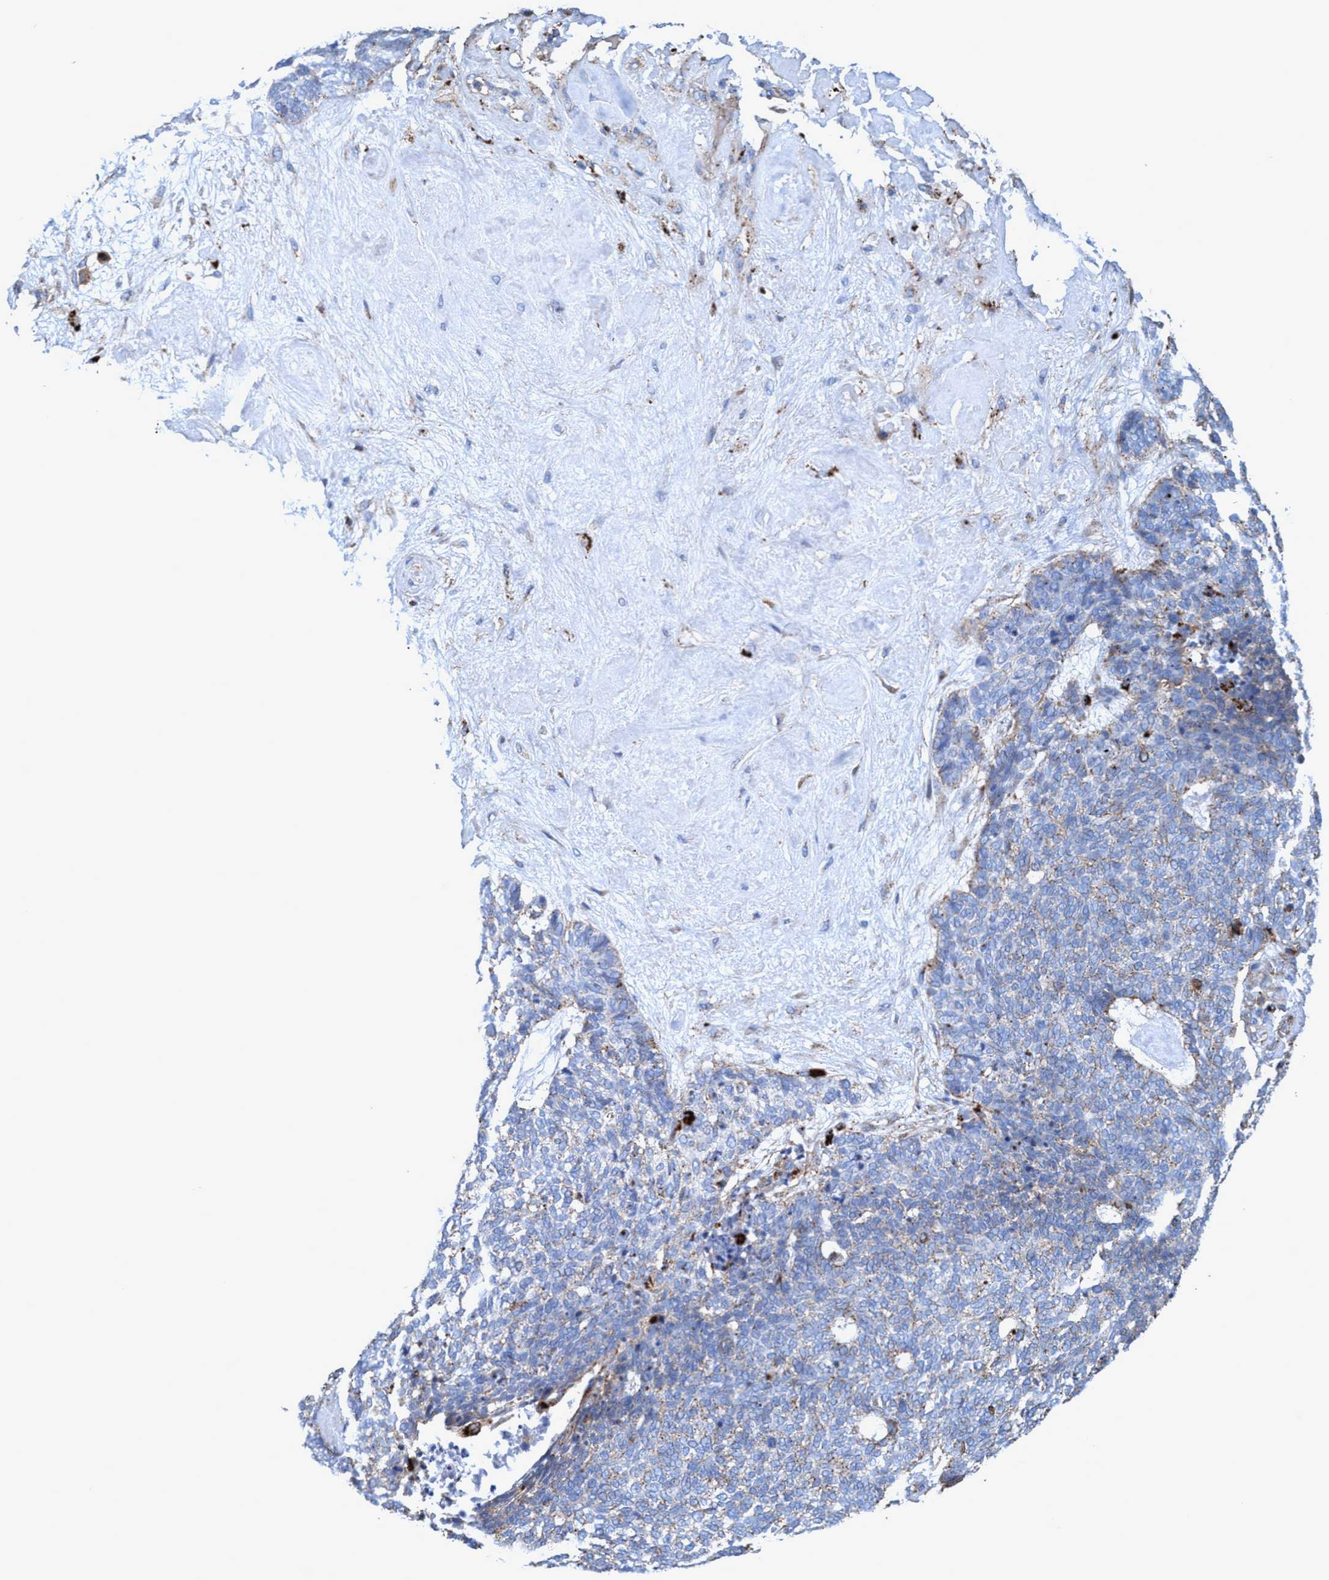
{"staining": {"intensity": "weak", "quantity": "<25%", "location": "cytoplasmic/membranous"}, "tissue": "skin cancer", "cell_type": "Tumor cells", "image_type": "cancer", "snomed": [{"axis": "morphology", "description": "Basal cell carcinoma"}, {"axis": "topography", "description": "Skin"}], "caption": "Immunohistochemistry (IHC) photomicrograph of neoplastic tissue: human skin cancer (basal cell carcinoma) stained with DAB (3,3'-diaminobenzidine) exhibits no significant protein expression in tumor cells. (Stains: DAB immunohistochemistry with hematoxylin counter stain, Microscopy: brightfield microscopy at high magnification).", "gene": "TRIM65", "patient": {"sex": "female", "age": 84}}